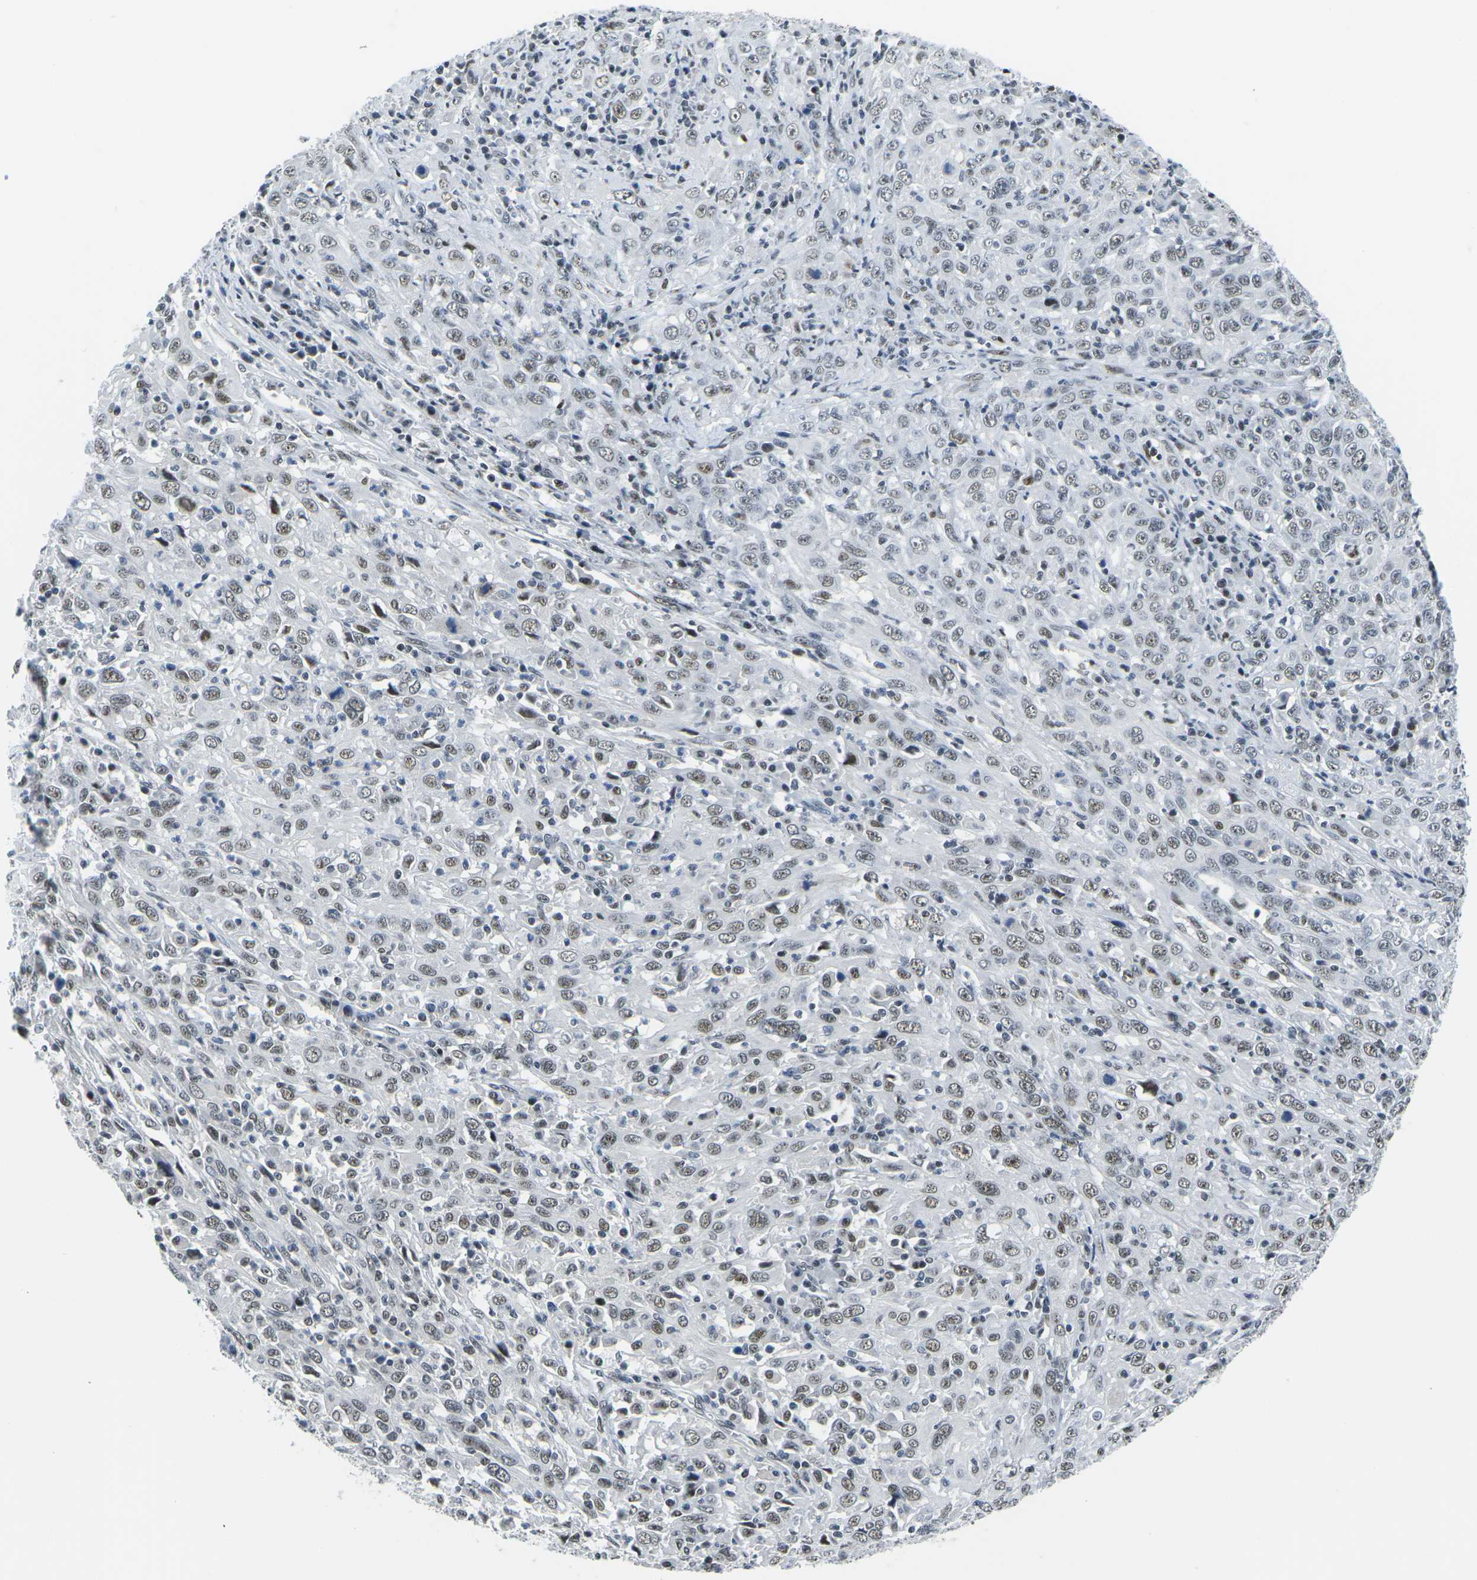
{"staining": {"intensity": "weak", "quantity": ">75%", "location": "nuclear"}, "tissue": "cervical cancer", "cell_type": "Tumor cells", "image_type": "cancer", "snomed": [{"axis": "morphology", "description": "Squamous cell carcinoma, NOS"}, {"axis": "topography", "description": "Cervix"}], "caption": "Cervical cancer (squamous cell carcinoma) stained for a protein (brown) demonstrates weak nuclear positive staining in about >75% of tumor cells.", "gene": "PRPF8", "patient": {"sex": "female", "age": 46}}